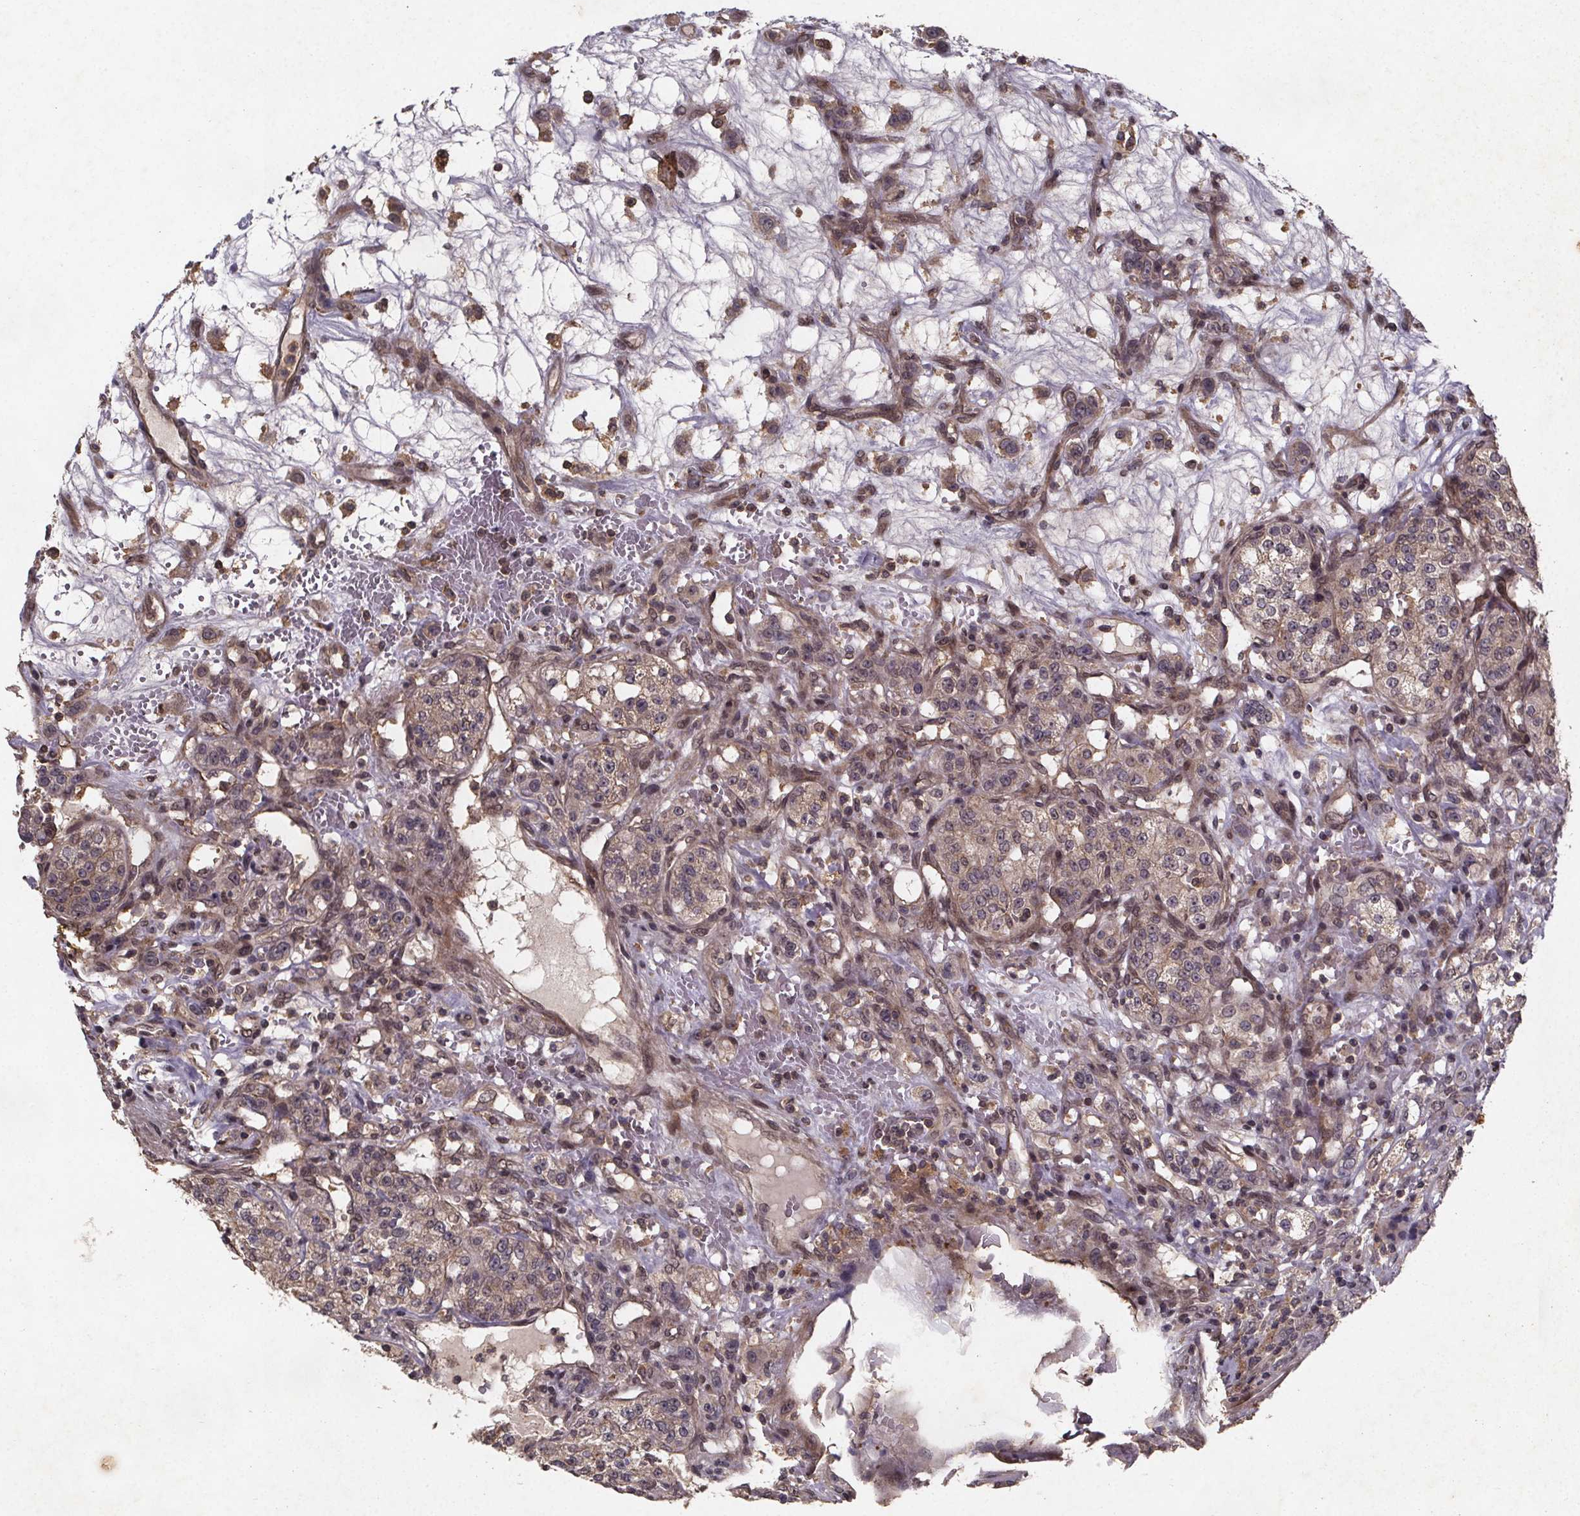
{"staining": {"intensity": "weak", "quantity": "25%-75%", "location": "cytoplasmic/membranous"}, "tissue": "renal cancer", "cell_type": "Tumor cells", "image_type": "cancer", "snomed": [{"axis": "morphology", "description": "Adenocarcinoma, NOS"}, {"axis": "topography", "description": "Kidney"}], "caption": "Immunohistochemical staining of renal cancer shows low levels of weak cytoplasmic/membranous positivity in about 25%-75% of tumor cells.", "gene": "PIERCE2", "patient": {"sex": "female", "age": 63}}